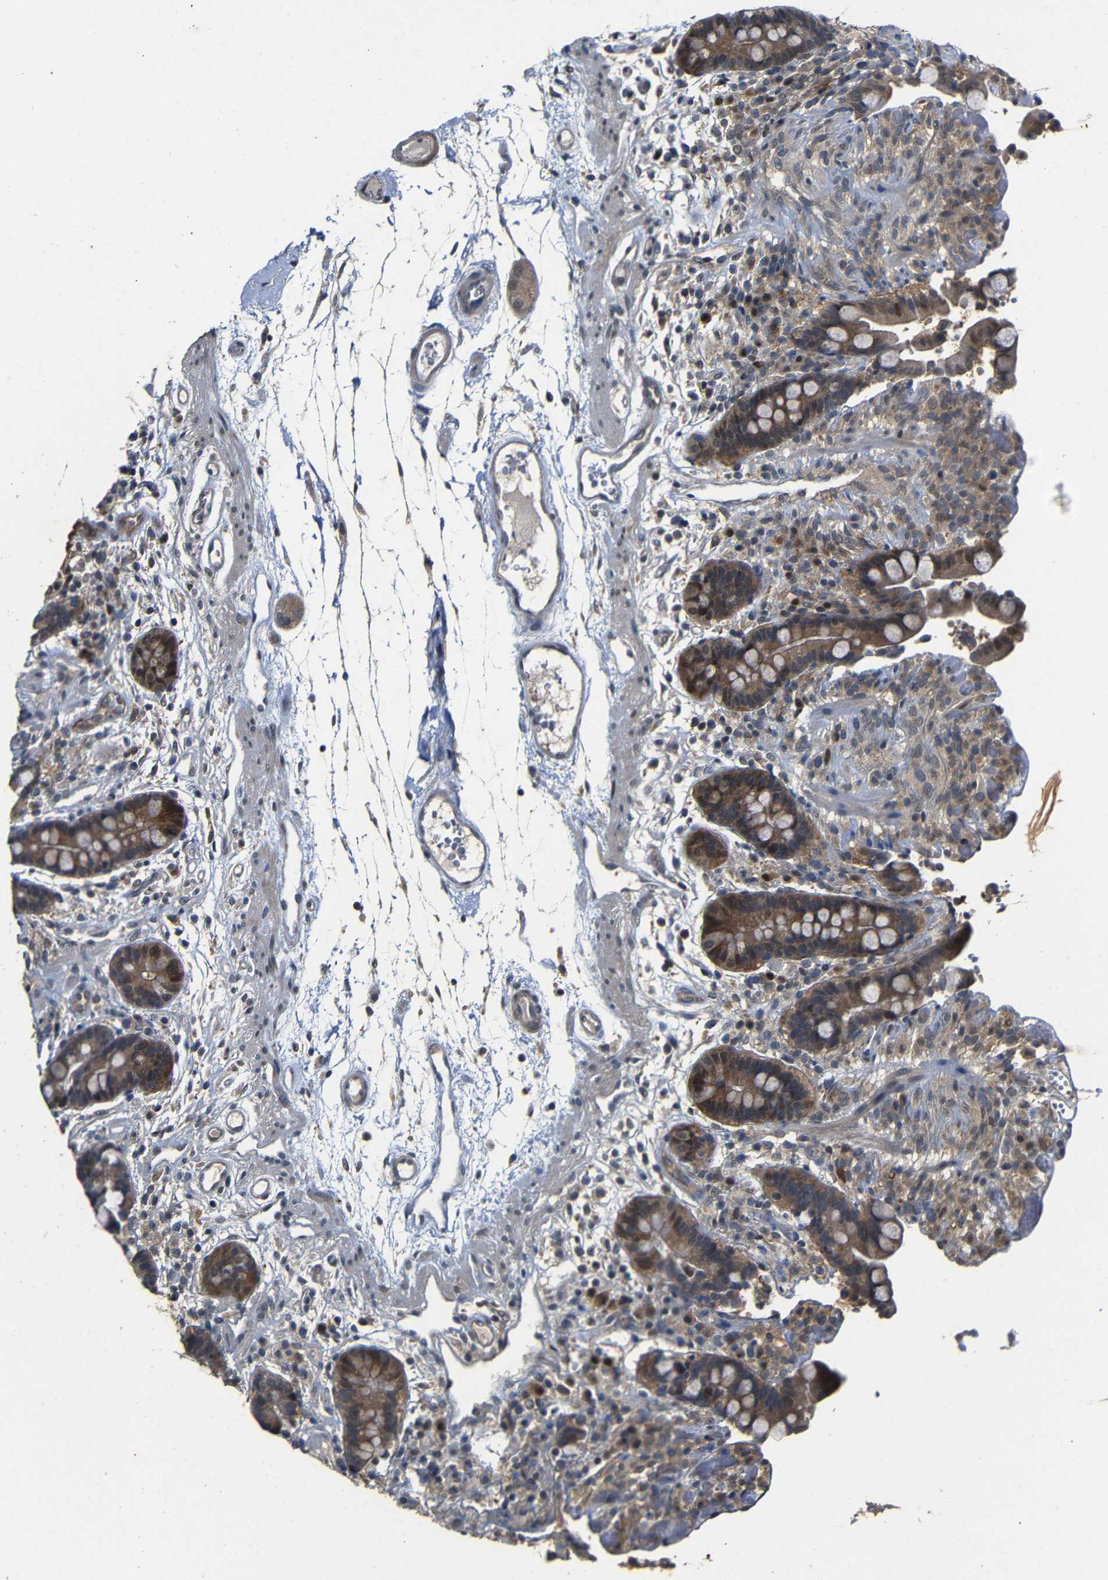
{"staining": {"intensity": "negative", "quantity": "none", "location": "none"}, "tissue": "colon", "cell_type": "Endothelial cells", "image_type": "normal", "snomed": [{"axis": "morphology", "description": "Normal tissue, NOS"}, {"axis": "topography", "description": "Colon"}], "caption": "This is an immunohistochemistry (IHC) micrograph of normal colon. There is no expression in endothelial cells.", "gene": "ATG12", "patient": {"sex": "male", "age": 73}}